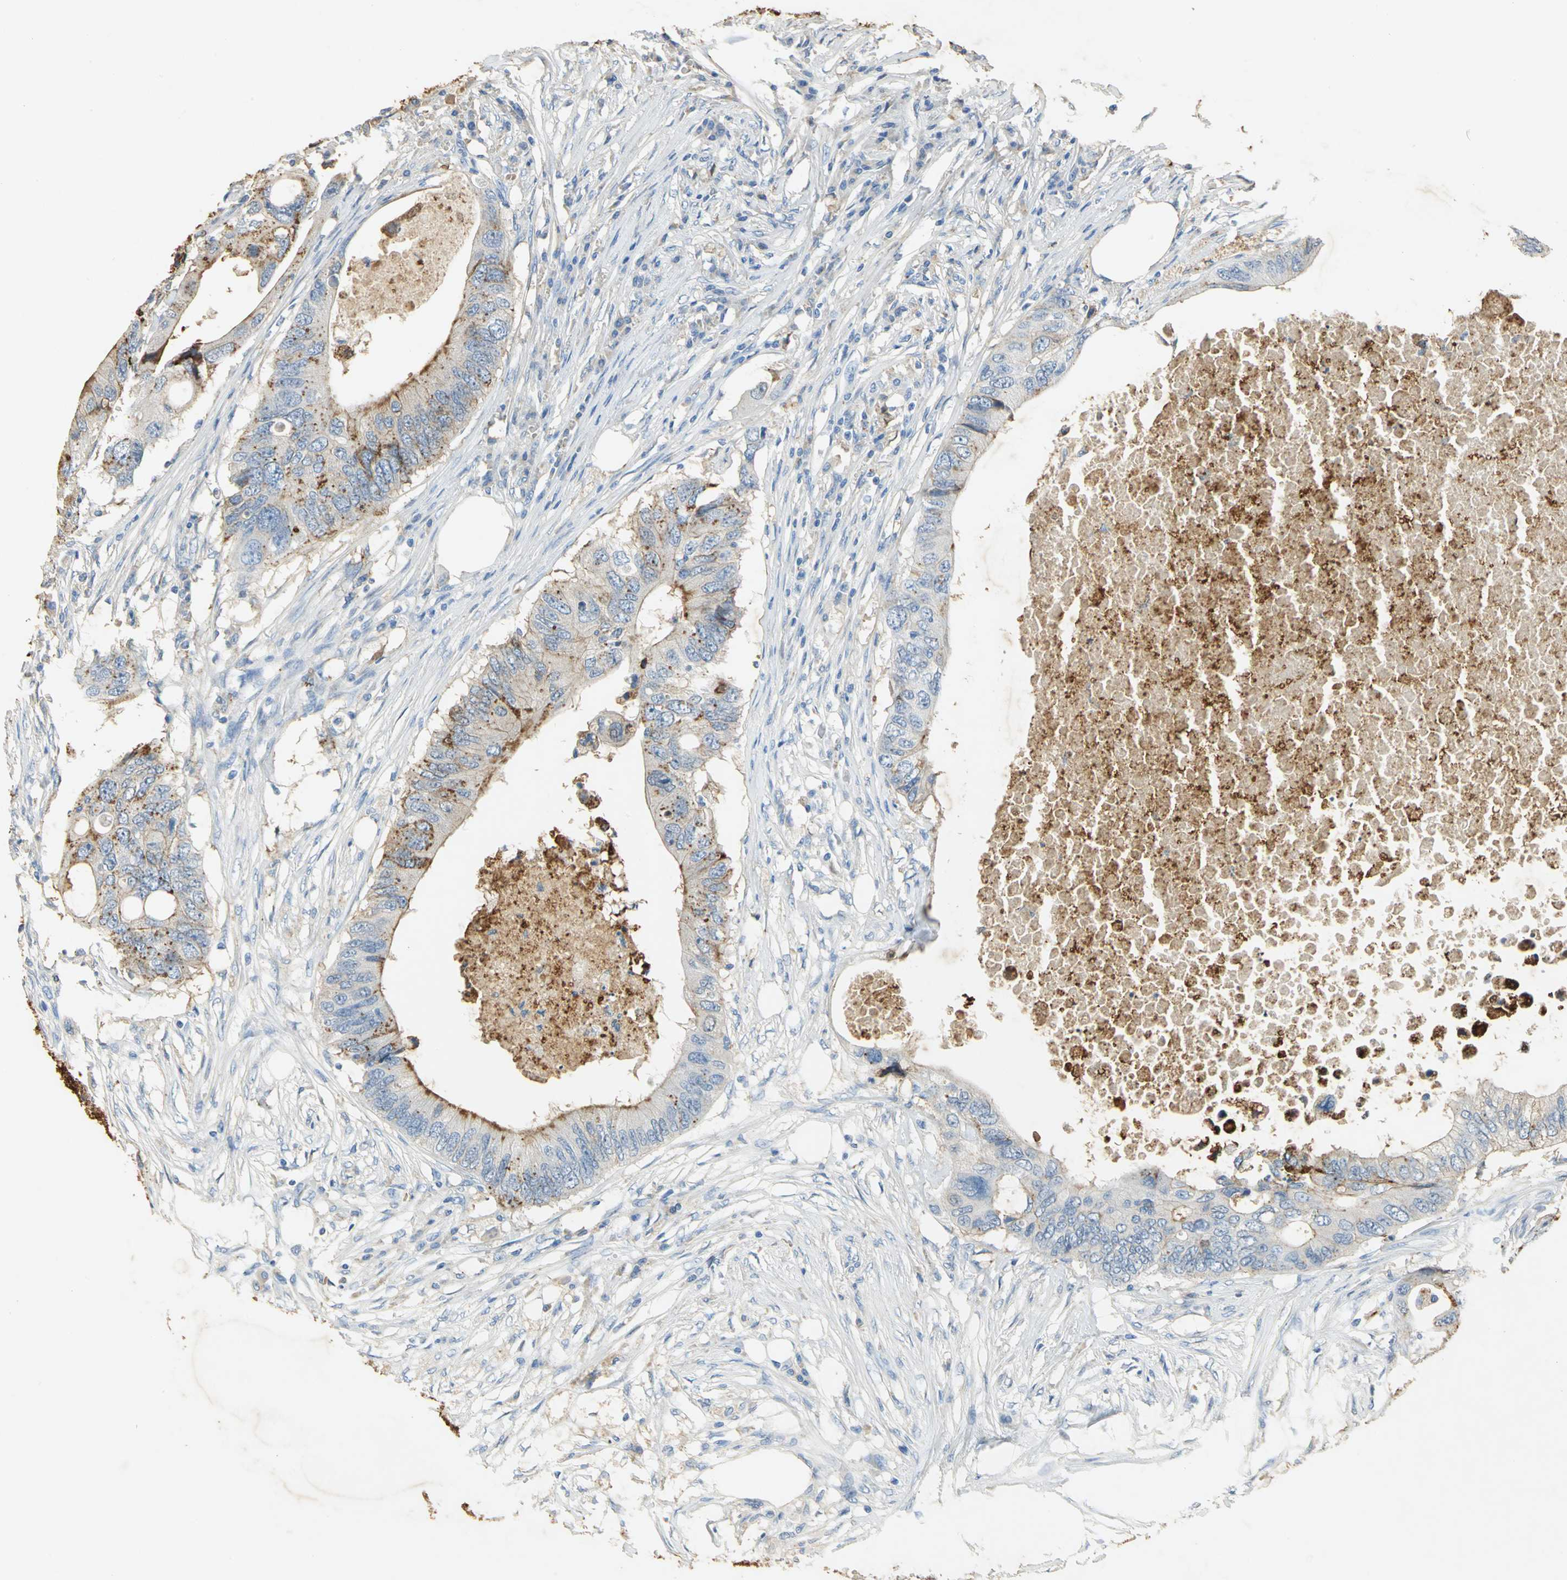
{"staining": {"intensity": "moderate", "quantity": "25%-75%", "location": "cytoplasmic/membranous"}, "tissue": "colorectal cancer", "cell_type": "Tumor cells", "image_type": "cancer", "snomed": [{"axis": "morphology", "description": "Adenocarcinoma, NOS"}, {"axis": "topography", "description": "Colon"}], "caption": "Protein expression analysis of human colorectal cancer reveals moderate cytoplasmic/membranous positivity in approximately 25%-75% of tumor cells.", "gene": "ANXA4", "patient": {"sex": "male", "age": 71}}